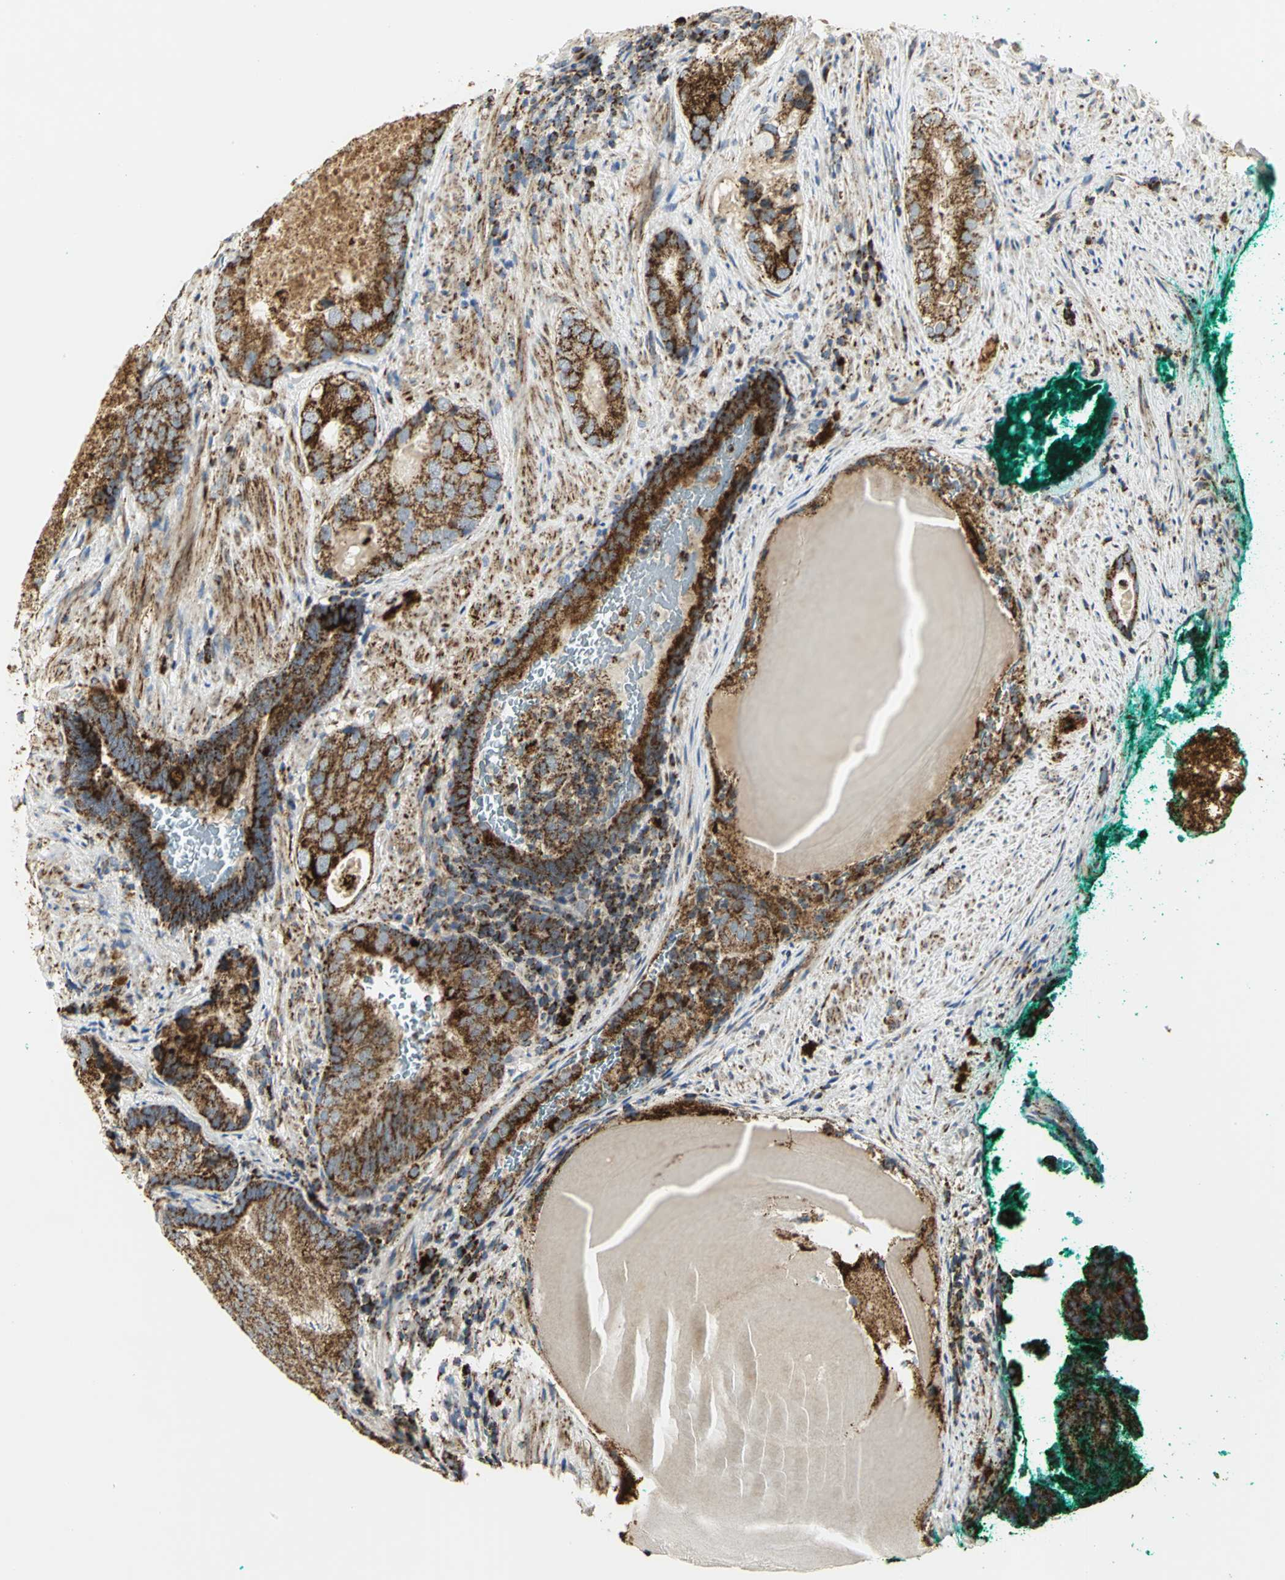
{"staining": {"intensity": "strong", "quantity": ">75%", "location": "cytoplasmic/membranous"}, "tissue": "prostate cancer", "cell_type": "Tumor cells", "image_type": "cancer", "snomed": [{"axis": "morphology", "description": "Adenocarcinoma, High grade"}, {"axis": "topography", "description": "Prostate"}], "caption": "Prostate cancer stained for a protein (brown) displays strong cytoplasmic/membranous positive positivity in approximately >75% of tumor cells.", "gene": "VDAC1", "patient": {"sex": "male", "age": 66}}